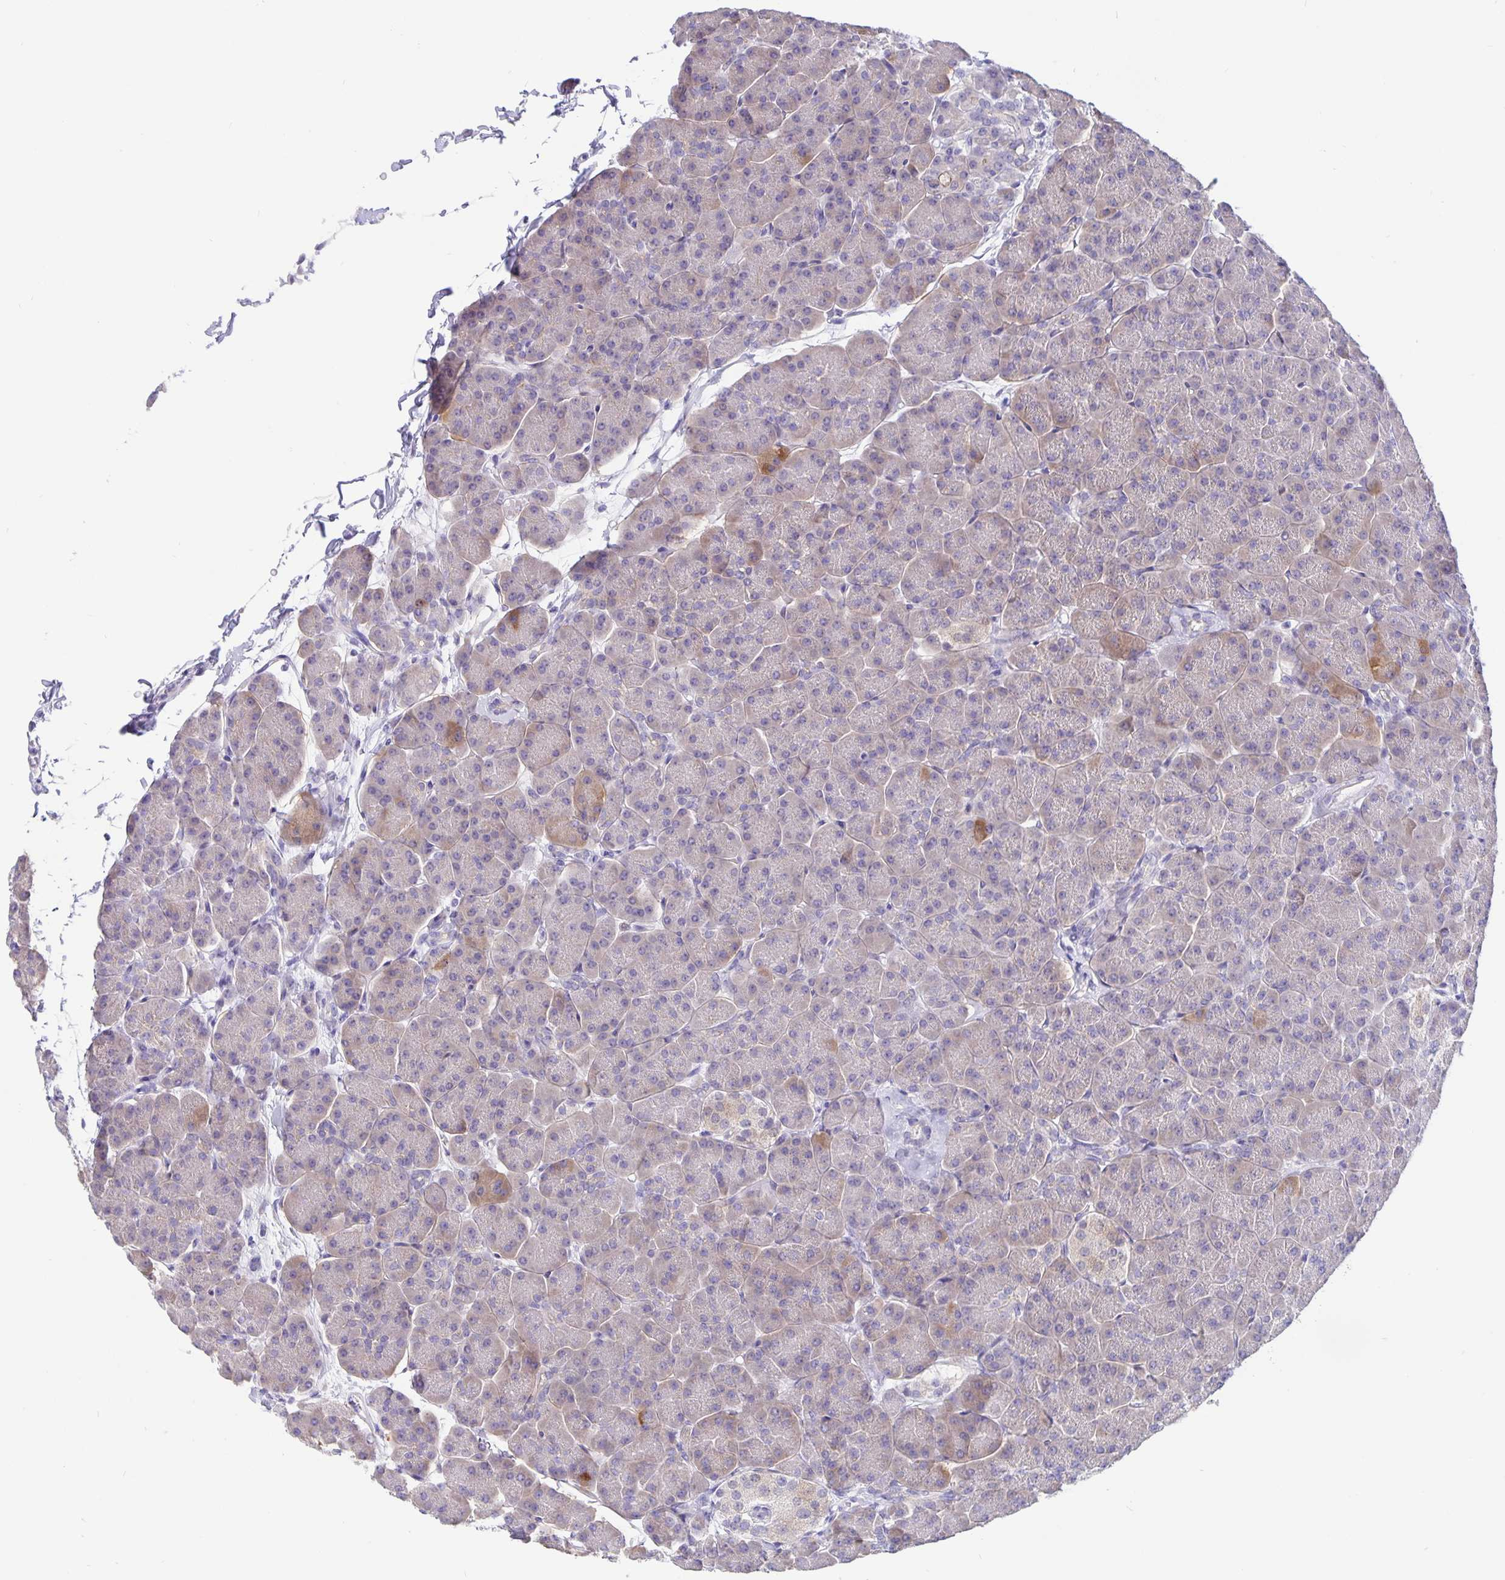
{"staining": {"intensity": "moderate", "quantity": "<25%", "location": "cytoplasmic/membranous"}, "tissue": "pancreas", "cell_type": "Exocrine glandular cells", "image_type": "normal", "snomed": [{"axis": "morphology", "description": "Normal tissue, NOS"}, {"axis": "topography", "description": "Pancreas"}, {"axis": "topography", "description": "Peripheral nerve tissue"}], "caption": "Immunohistochemistry staining of benign pancreas, which demonstrates low levels of moderate cytoplasmic/membranous staining in about <25% of exocrine glandular cells indicating moderate cytoplasmic/membranous protein expression. The staining was performed using DAB (brown) for protein detection and nuclei were counterstained in hematoxylin (blue).", "gene": "ERMN", "patient": {"sex": "male", "age": 54}}